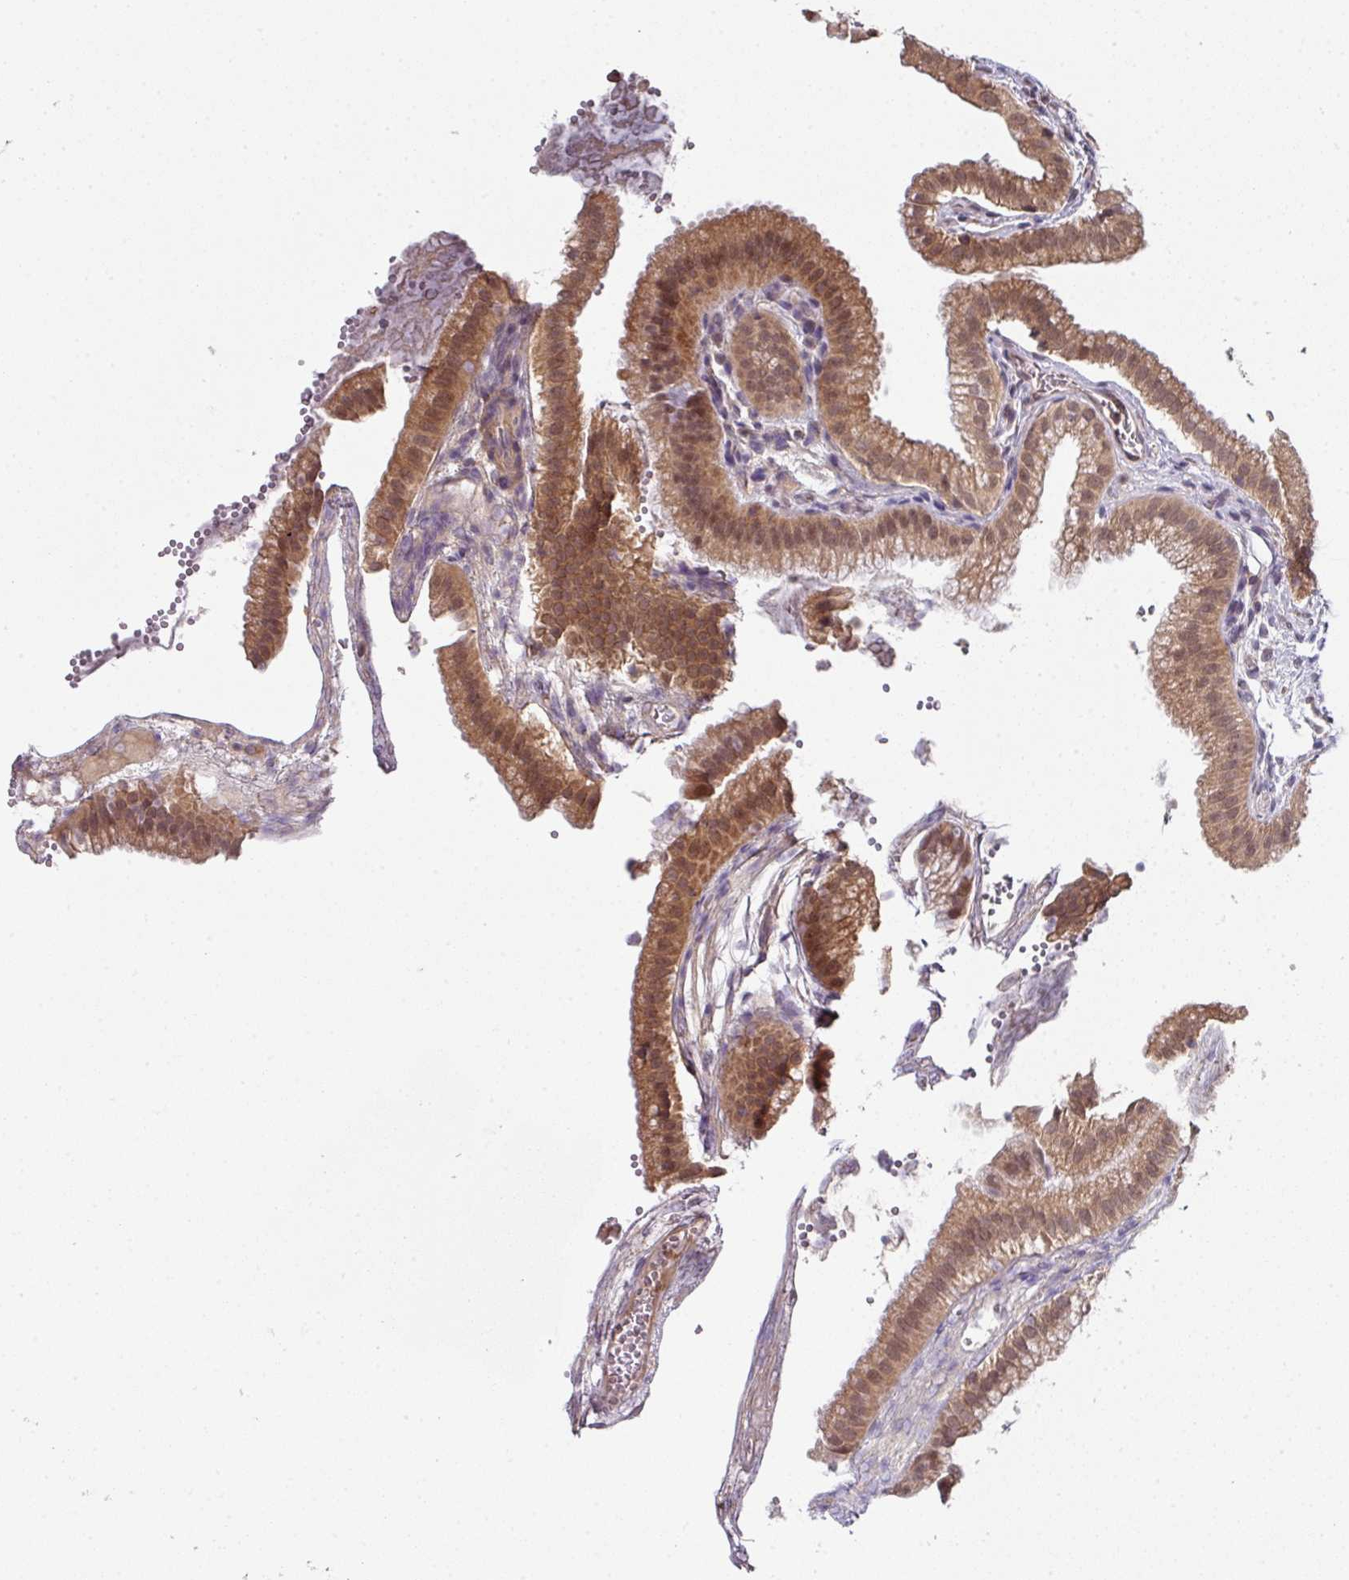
{"staining": {"intensity": "moderate", "quantity": ">75%", "location": "cytoplasmic/membranous,nuclear"}, "tissue": "gallbladder", "cell_type": "Glandular cells", "image_type": "normal", "snomed": [{"axis": "morphology", "description": "Normal tissue, NOS"}, {"axis": "topography", "description": "Gallbladder"}], "caption": "A medium amount of moderate cytoplasmic/membranous,nuclear positivity is appreciated in approximately >75% of glandular cells in unremarkable gallbladder. (DAB IHC, brown staining for protein, blue staining for nuclei).", "gene": "CAMLG", "patient": {"sex": "female", "age": 63}}